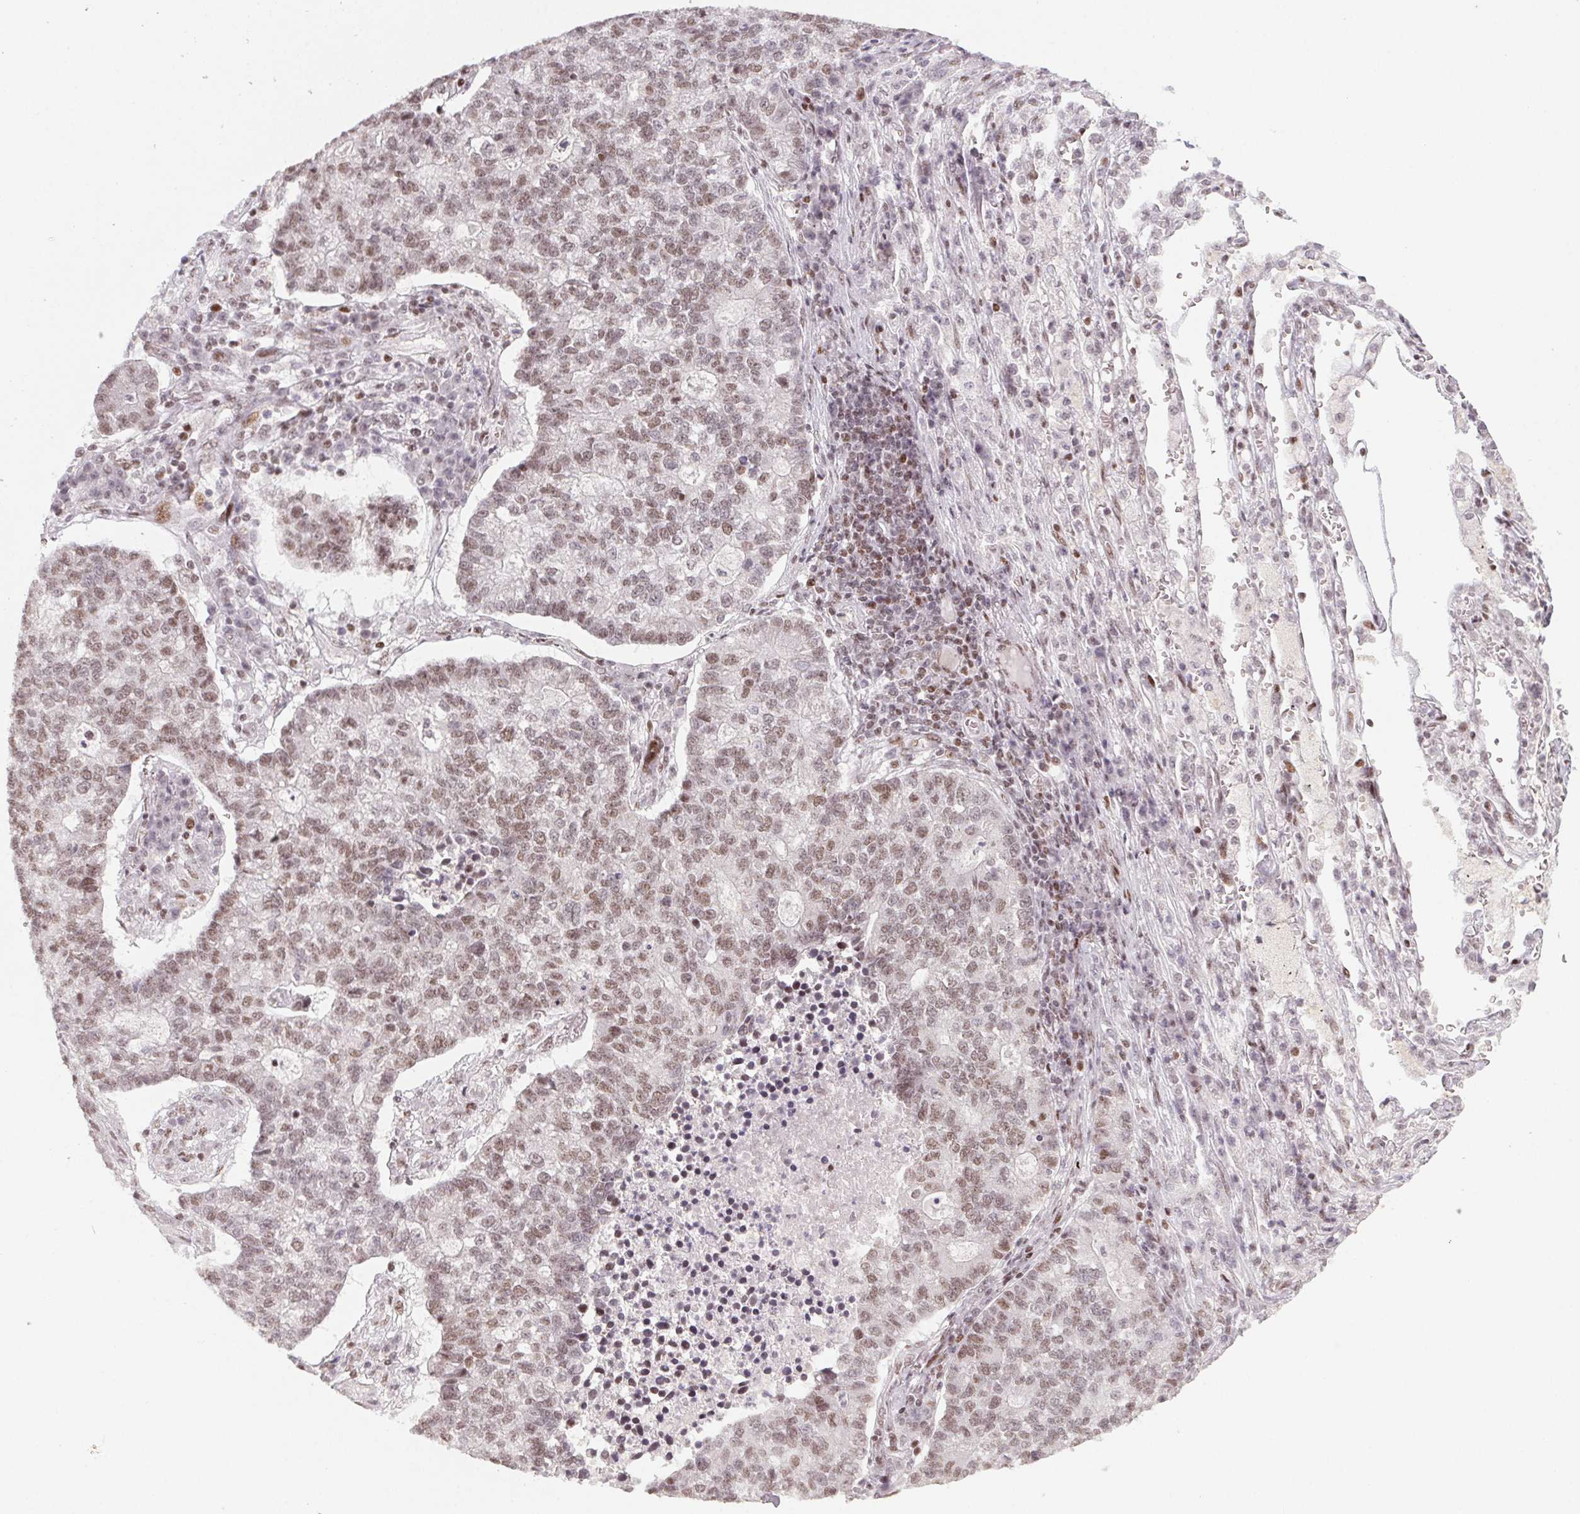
{"staining": {"intensity": "moderate", "quantity": "25%-75%", "location": "nuclear"}, "tissue": "lung cancer", "cell_type": "Tumor cells", "image_type": "cancer", "snomed": [{"axis": "morphology", "description": "Adenocarcinoma, NOS"}, {"axis": "topography", "description": "Lung"}], "caption": "Immunohistochemical staining of lung cancer (adenocarcinoma) displays moderate nuclear protein expression in about 25%-75% of tumor cells. The staining was performed using DAB (3,3'-diaminobenzidine), with brown indicating positive protein expression. Nuclei are stained blue with hematoxylin.", "gene": "KMT2A", "patient": {"sex": "male", "age": 57}}